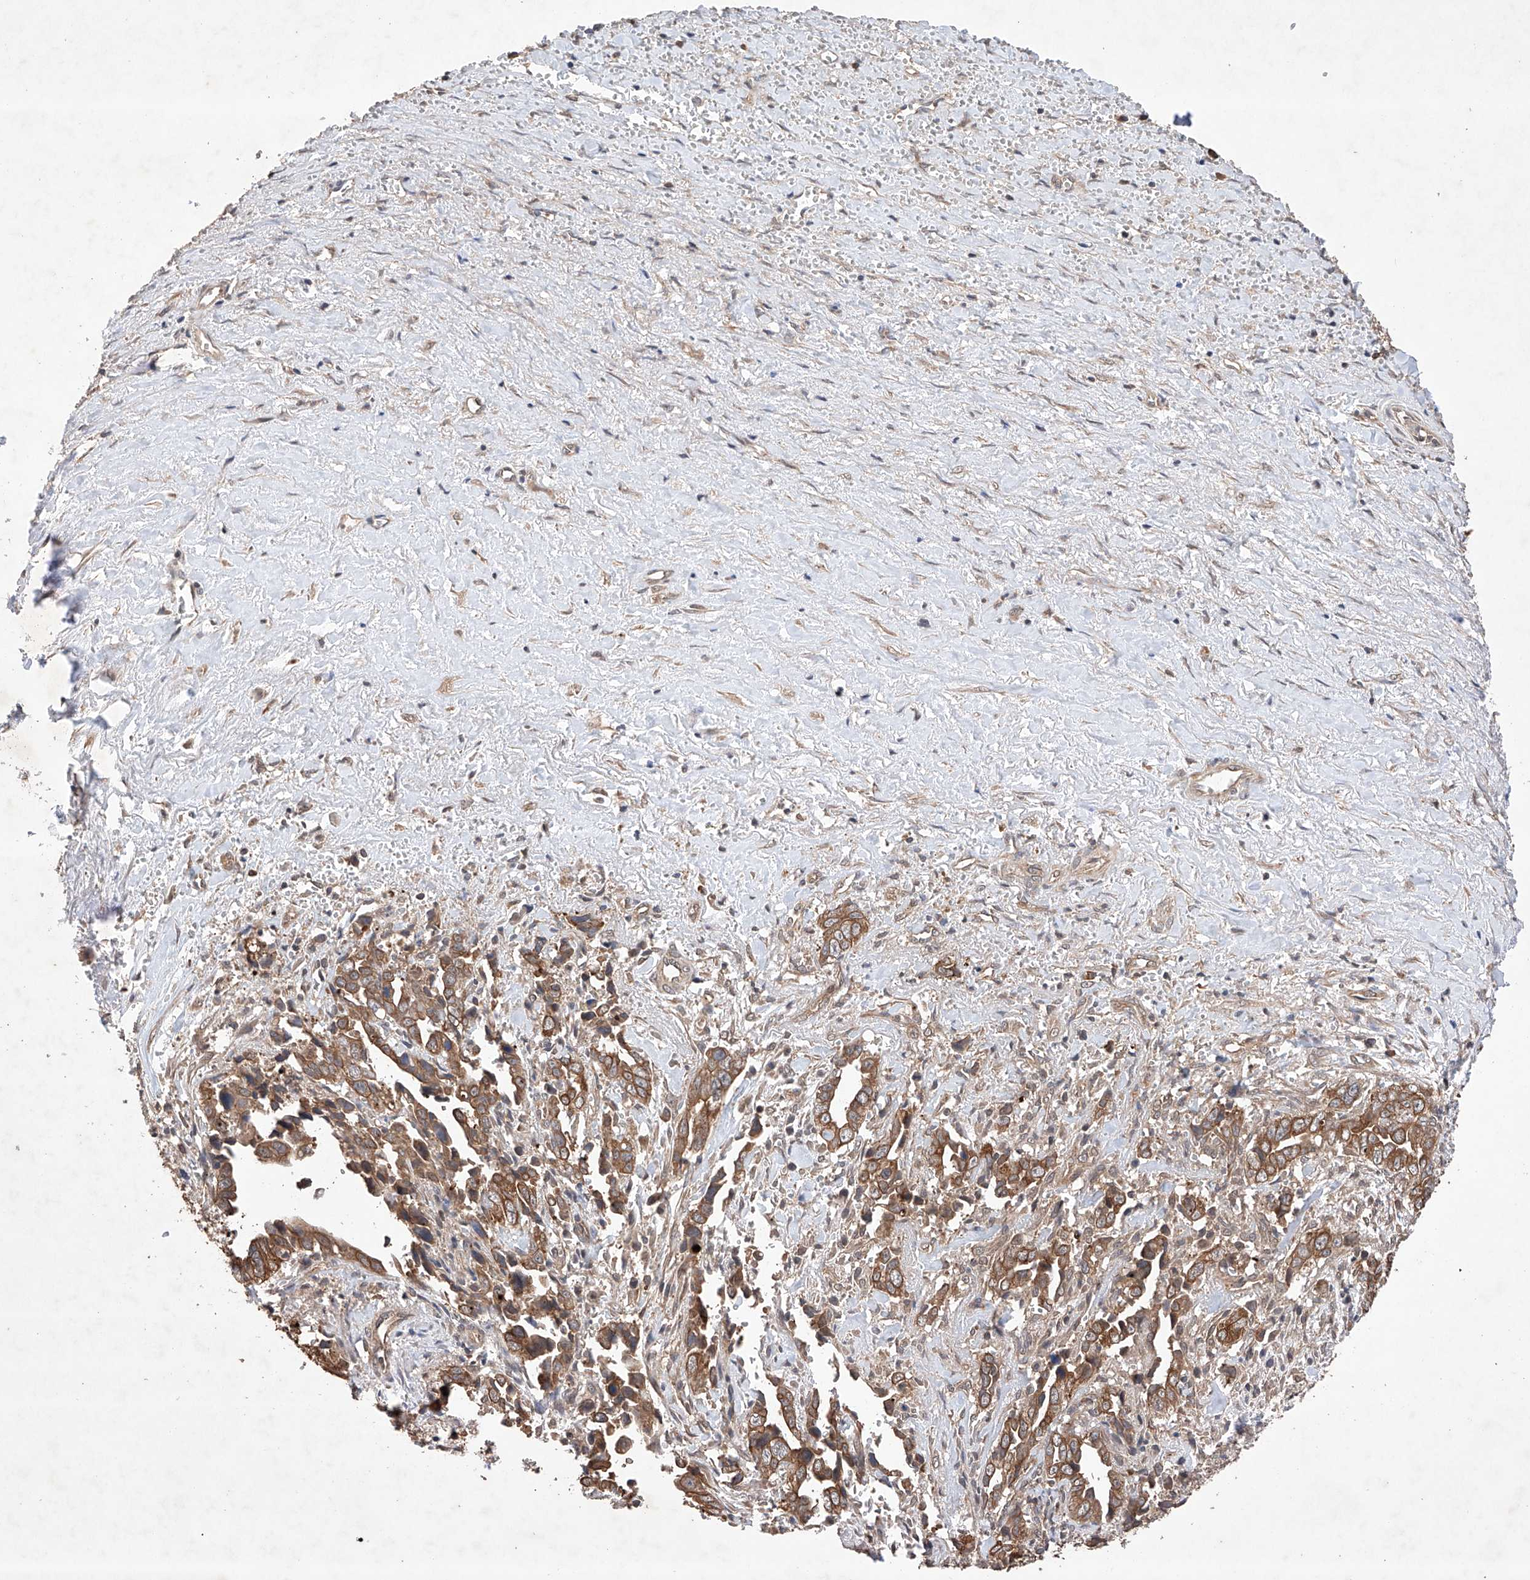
{"staining": {"intensity": "moderate", "quantity": ">75%", "location": "cytoplasmic/membranous"}, "tissue": "liver cancer", "cell_type": "Tumor cells", "image_type": "cancer", "snomed": [{"axis": "morphology", "description": "Cholangiocarcinoma"}, {"axis": "topography", "description": "Liver"}], "caption": "This micrograph shows liver cancer stained with immunohistochemistry (IHC) to label a protein in brown. The cytoplasmic/membranous of tumor cells show moderate positivity for the protein. Nuclei are counter-stained blue.", "gene": "LURAP1", "patient": {"sex": "female", "age": 79}}